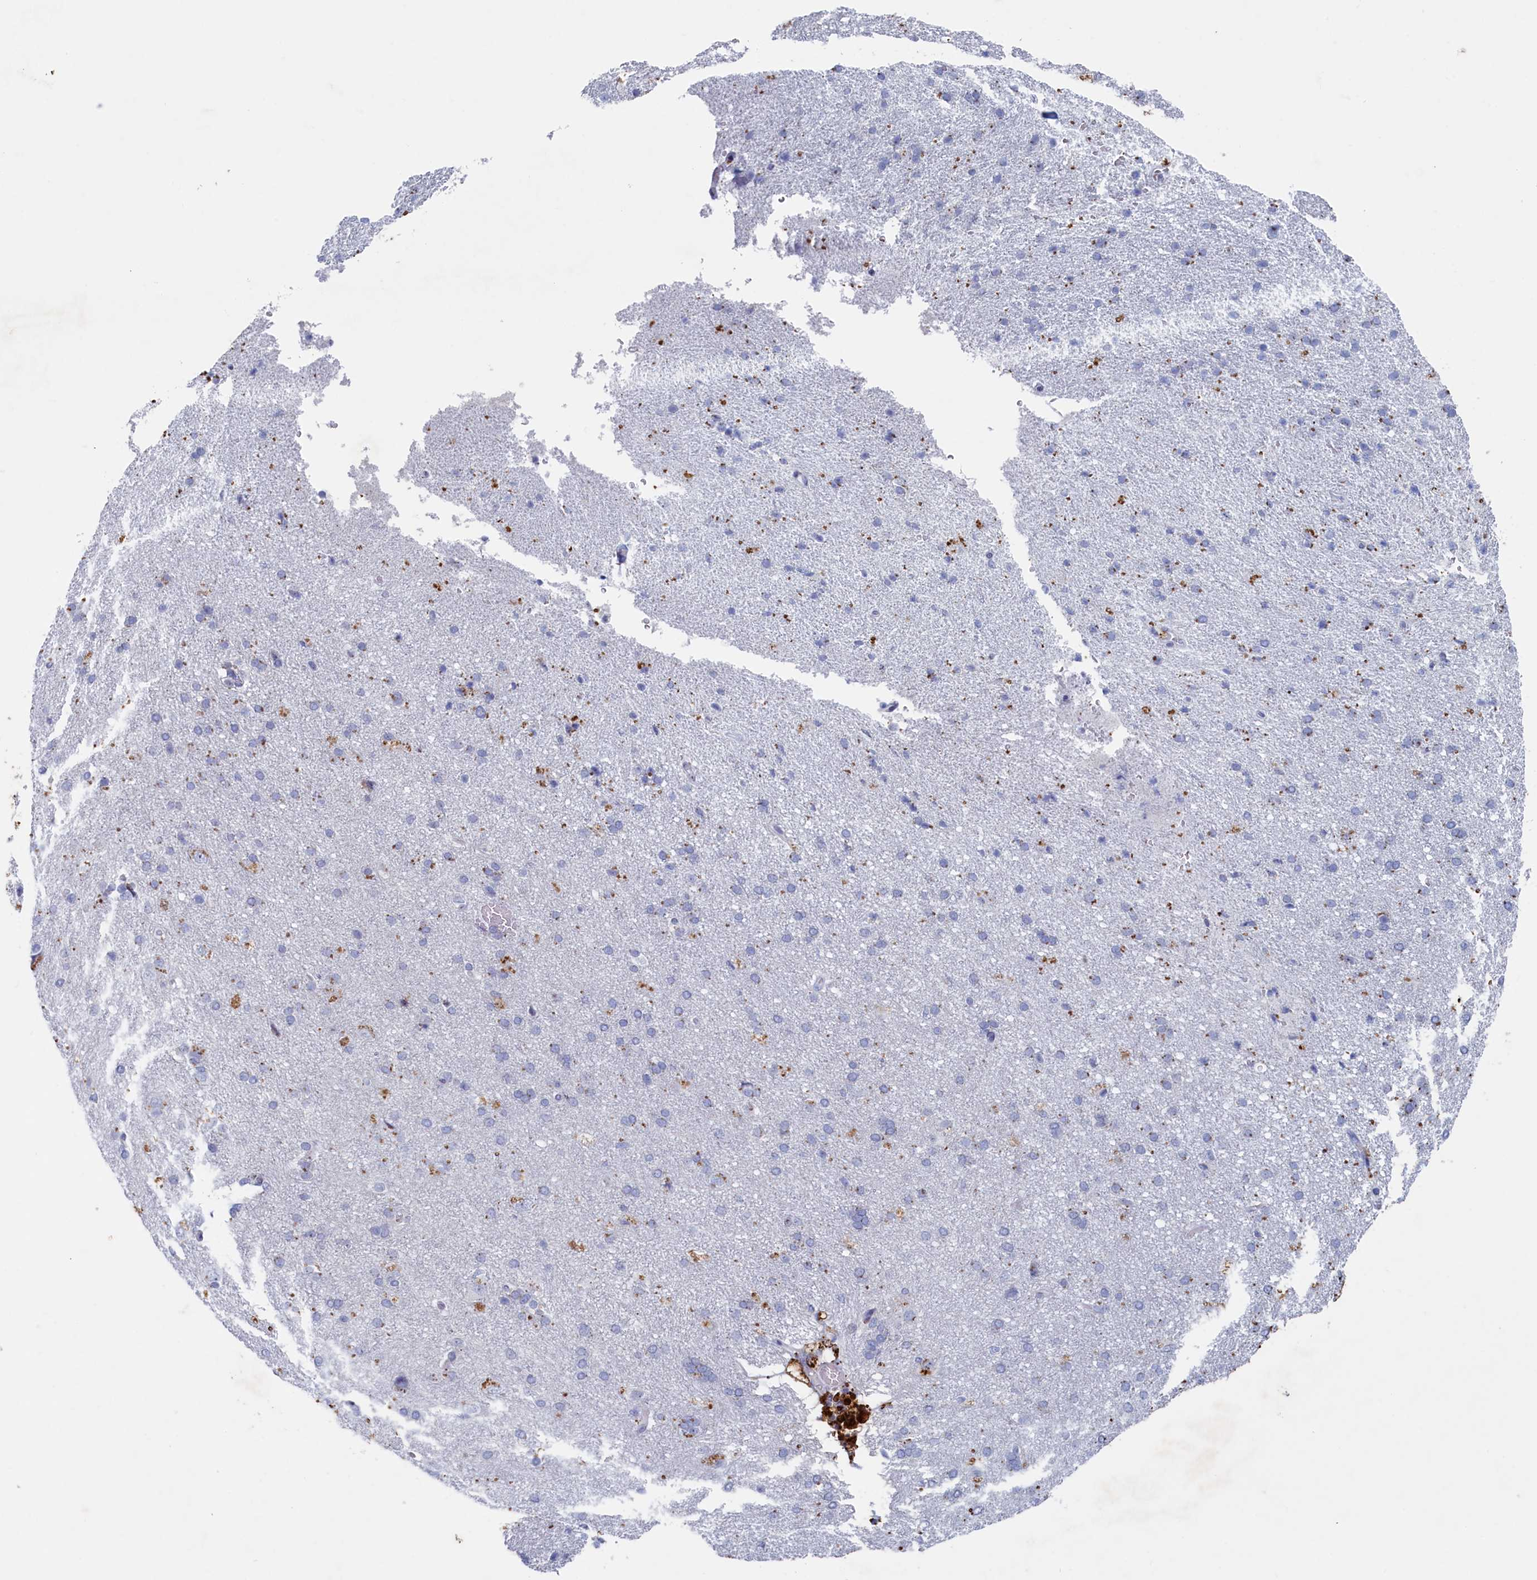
{"staining": {"intensity": "negative", "quantity": "none", "location": "none"}, "tissue": "cerebral cortex", "cell_type": "Endothelial cells", "image_type": "normal", "snomed": [{"axis": "morphology", "description": "Normal tissue, NOS"}, {"axis": "topography", "description": "Cerebral cortex"}], "caption": "Micrograph shows no protein positivity in endothelial cells of benign cerebral cortex.", "gene": "WDR76", "patient": {"sex": "male", "age": 62}}